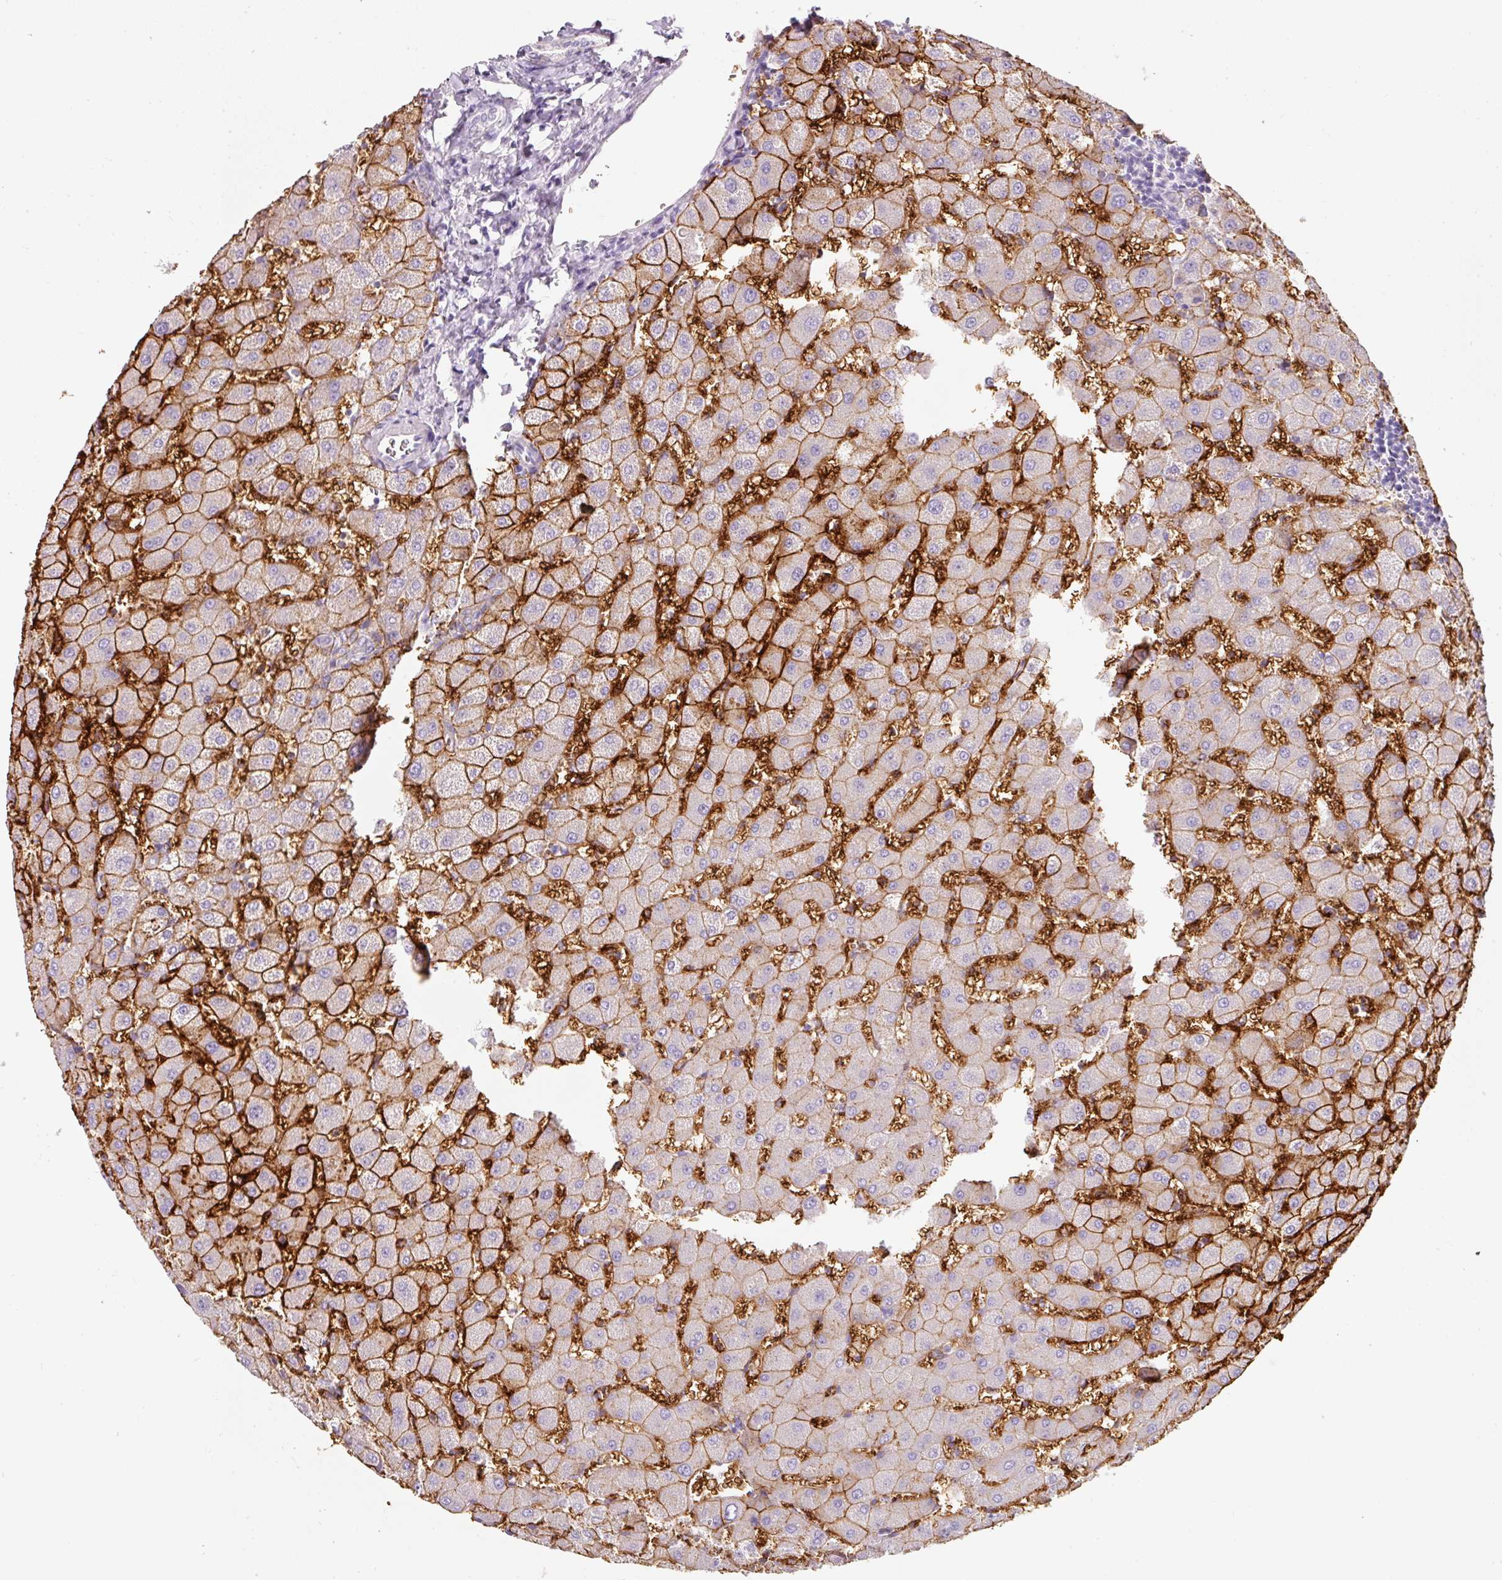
{"staining": {"intensity": "negative", "quantity": "none", "location": "none"}, "tissue": "liver", "cell_type": "Cholangiocytes", "image_type": "normal", "snomed": [{"axis": "morphology", "description": "Normal tissue, NOS"}, {"axis": "topography", "description": "Liver"}], "caption": "Normal liver was stained to show a protein in brown. There is no significant expression in cholangiocytes.", "gene": "SLC2A2", "patient": {"sex": "female", "age": 63}}